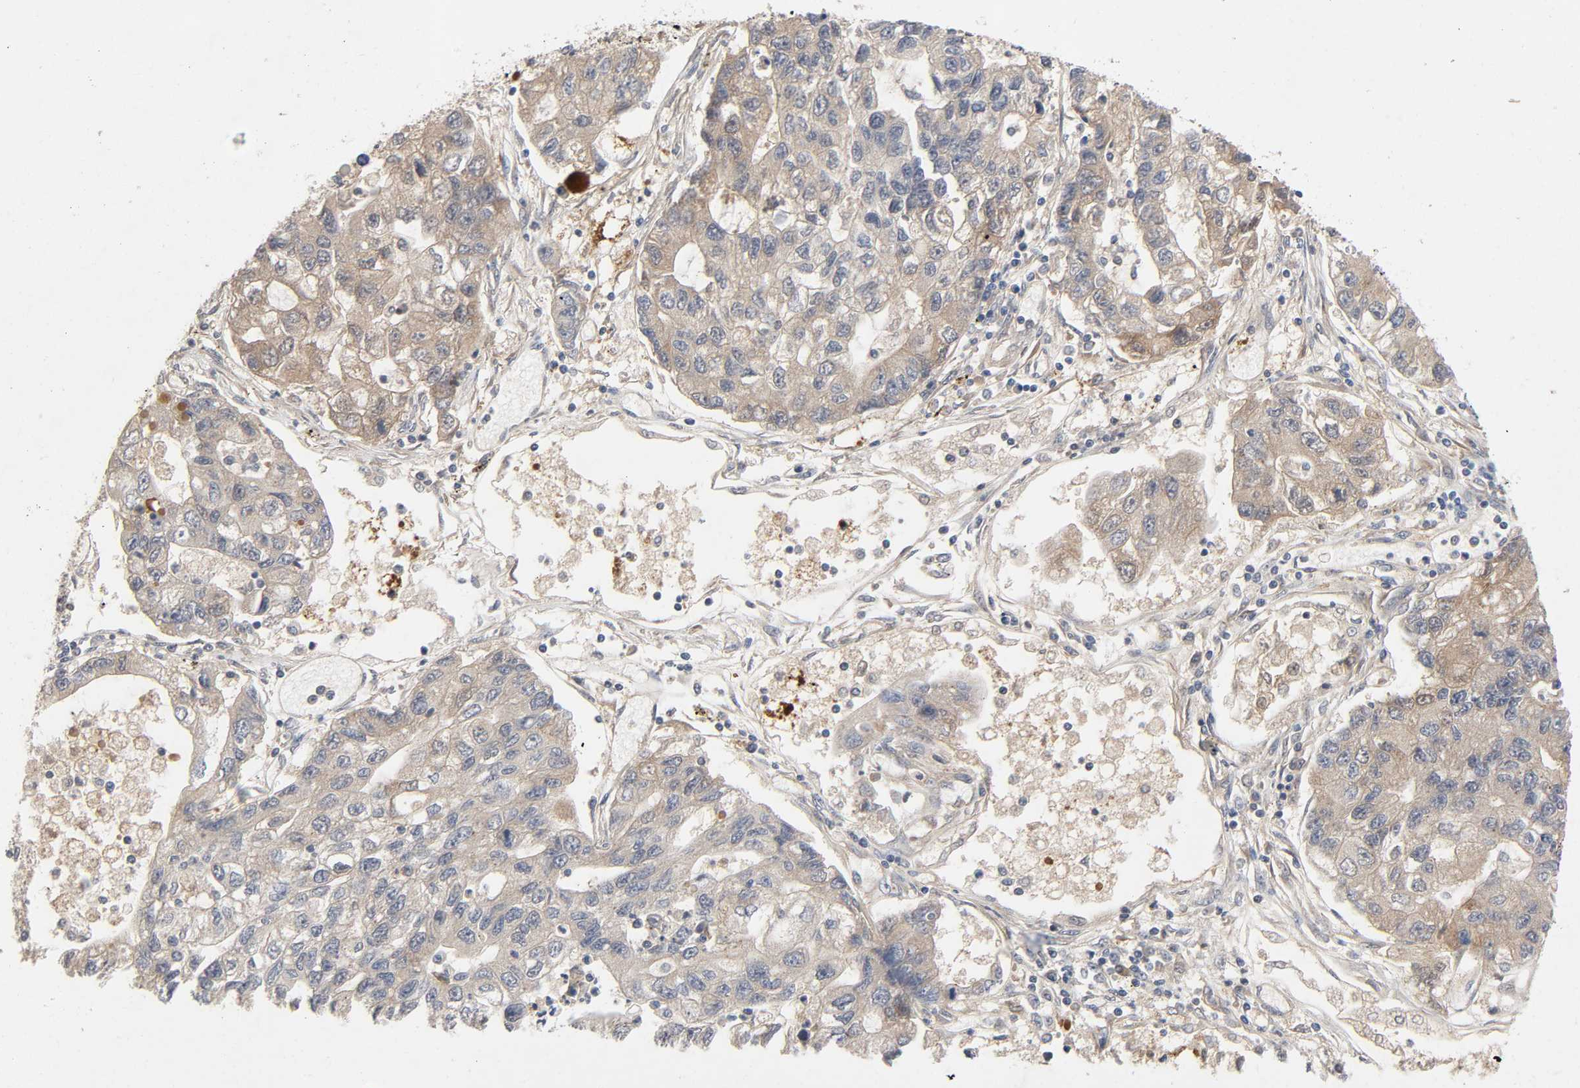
{"staining": {"intensity": "moderate", "quantity": ">75%", "location": "cytoplasmic/membranous"}, "tissue": "lung cancer", "cell_type": "Tumor cells", "image_type": "cancer", "snomed": [{"axis": "morphology", "description": "Adenocarcinoma, NOS"}, {"axis": "topography", "description": "Lung"}], "caption": "Immunohistochemical staining of human lung adenocarcinoma demonstrates moderate cytoplasmic/membranous protein staining in about >75% of tumor cells. The protein of interest is shown in brown color, while the nuclei are stained blue.", "gene": "CPB2", "patient": {"sex": "female", "age": 51}}